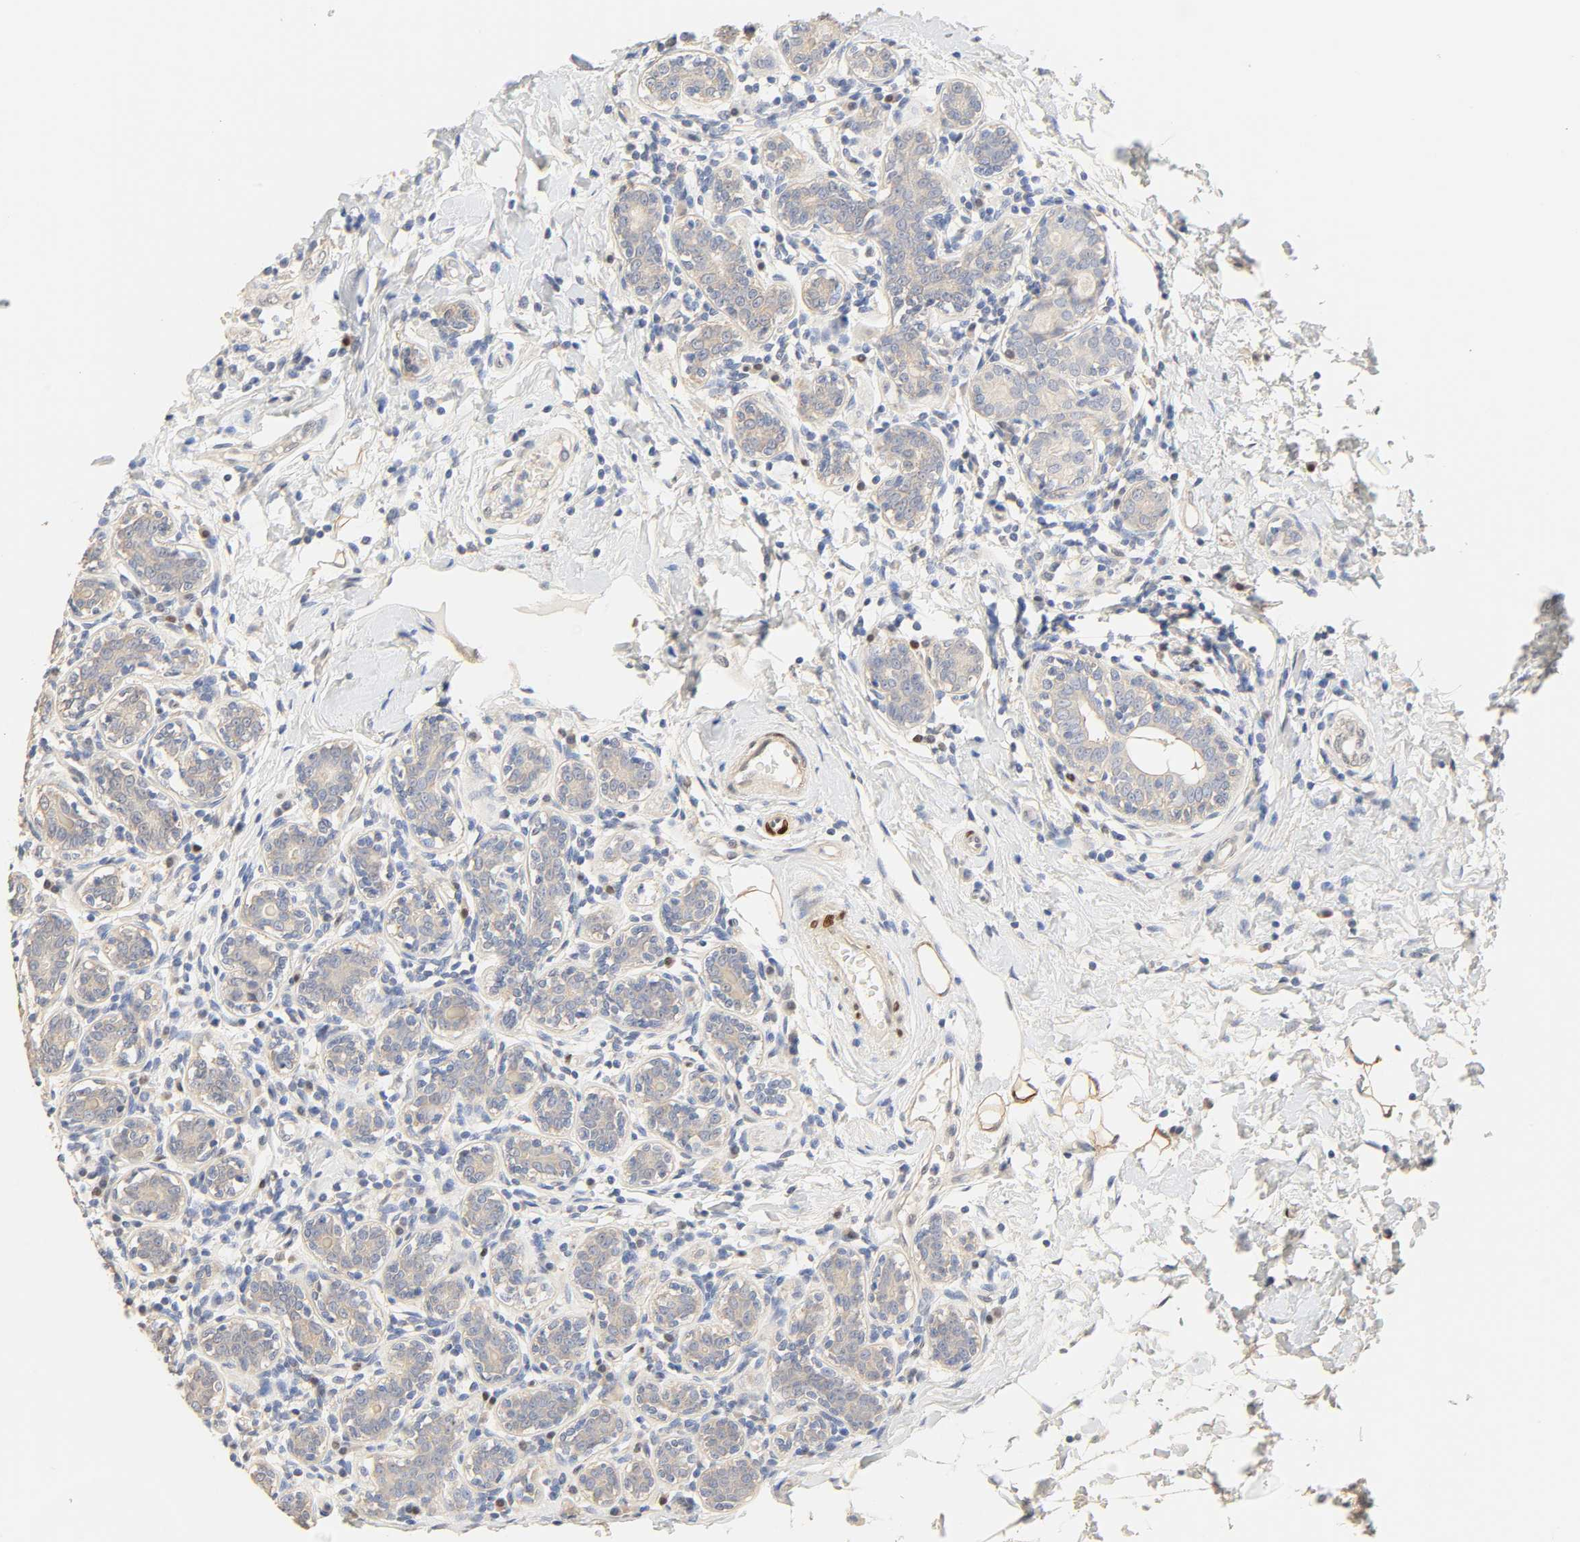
{"staining": {"intensity": "negative", "quantity": "none", "location": "none"}, "tissue": "breast cancer", "cell_type": "Tumor cells", "image_type": "cancer", "snomed": [{"axis": "morphology", "description": "Normal tissue, NOS"}, {"axis": "morphology", "description": "Lobular carcinoma"}, {"axis": "topography", "description": "Breast"}], "caption": "Immunohistochemistry (IHC) histopathology image of breast cancer stained for a protein (brown), which demonstrates no staining in tumor cells.", "gene": "BORCS8-MEF2B", "patient": {"sex": "female", "age": 47}}